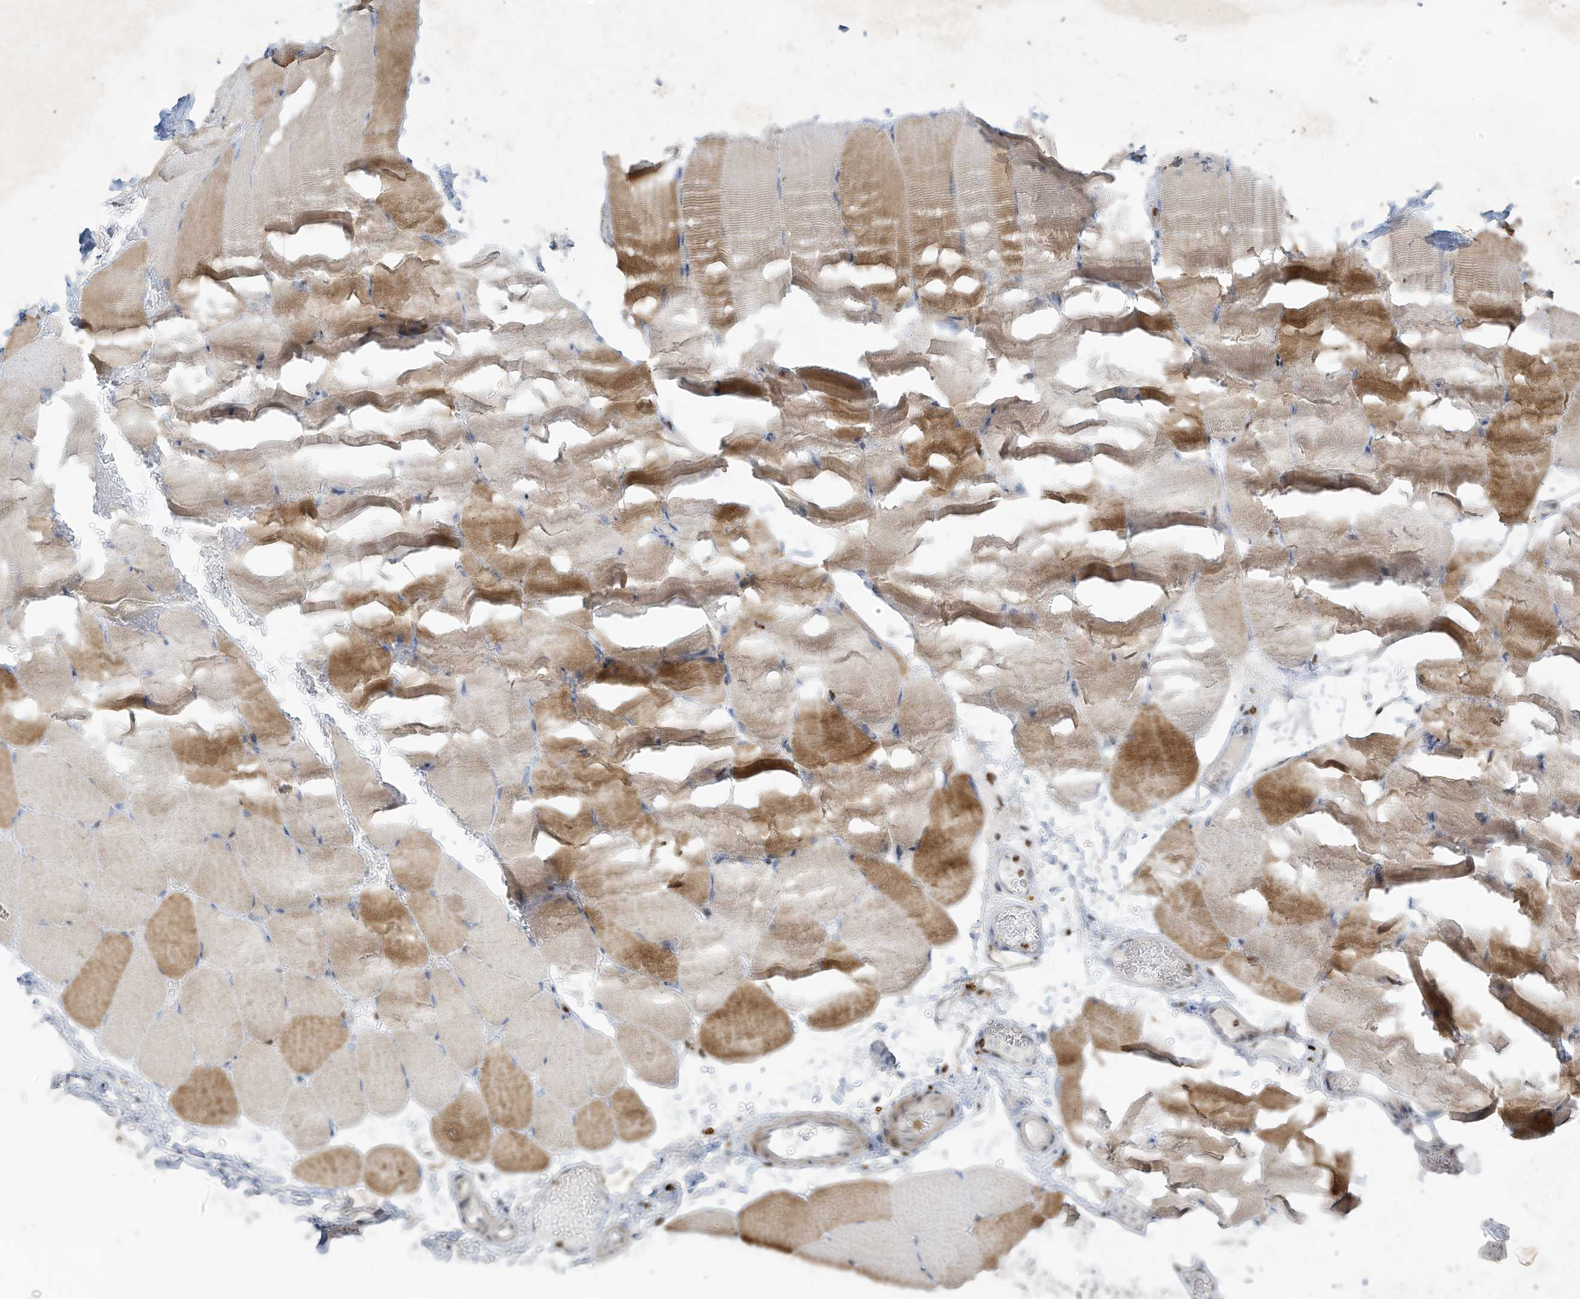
{"staining": {"intensity": "moderate", "quantity": "<25%", "location": "cytoplasmic/membranous"}, "tissue": "skeletal muscle", "cell_type": "Myocytes", "image_type": "normal", "snomed": [{"axis": "morphology", "description": "Normal tissue, NOS"}, {"axis": "topography", "description": "Skeletal muscle"}, {"axis": "topography", "description": "Parathyroid gland"}], "caption": "DAB immunohistochemical staining of benign human skeletal muscle demonstrates moderate cytoplasmic/membranous protein expression in about <25% of myocytes. (DAB = brown stain, brightfield microscopy at high magnification).", "gene": "TUBE1", "patient": {"sex": "female", "age": 37}}